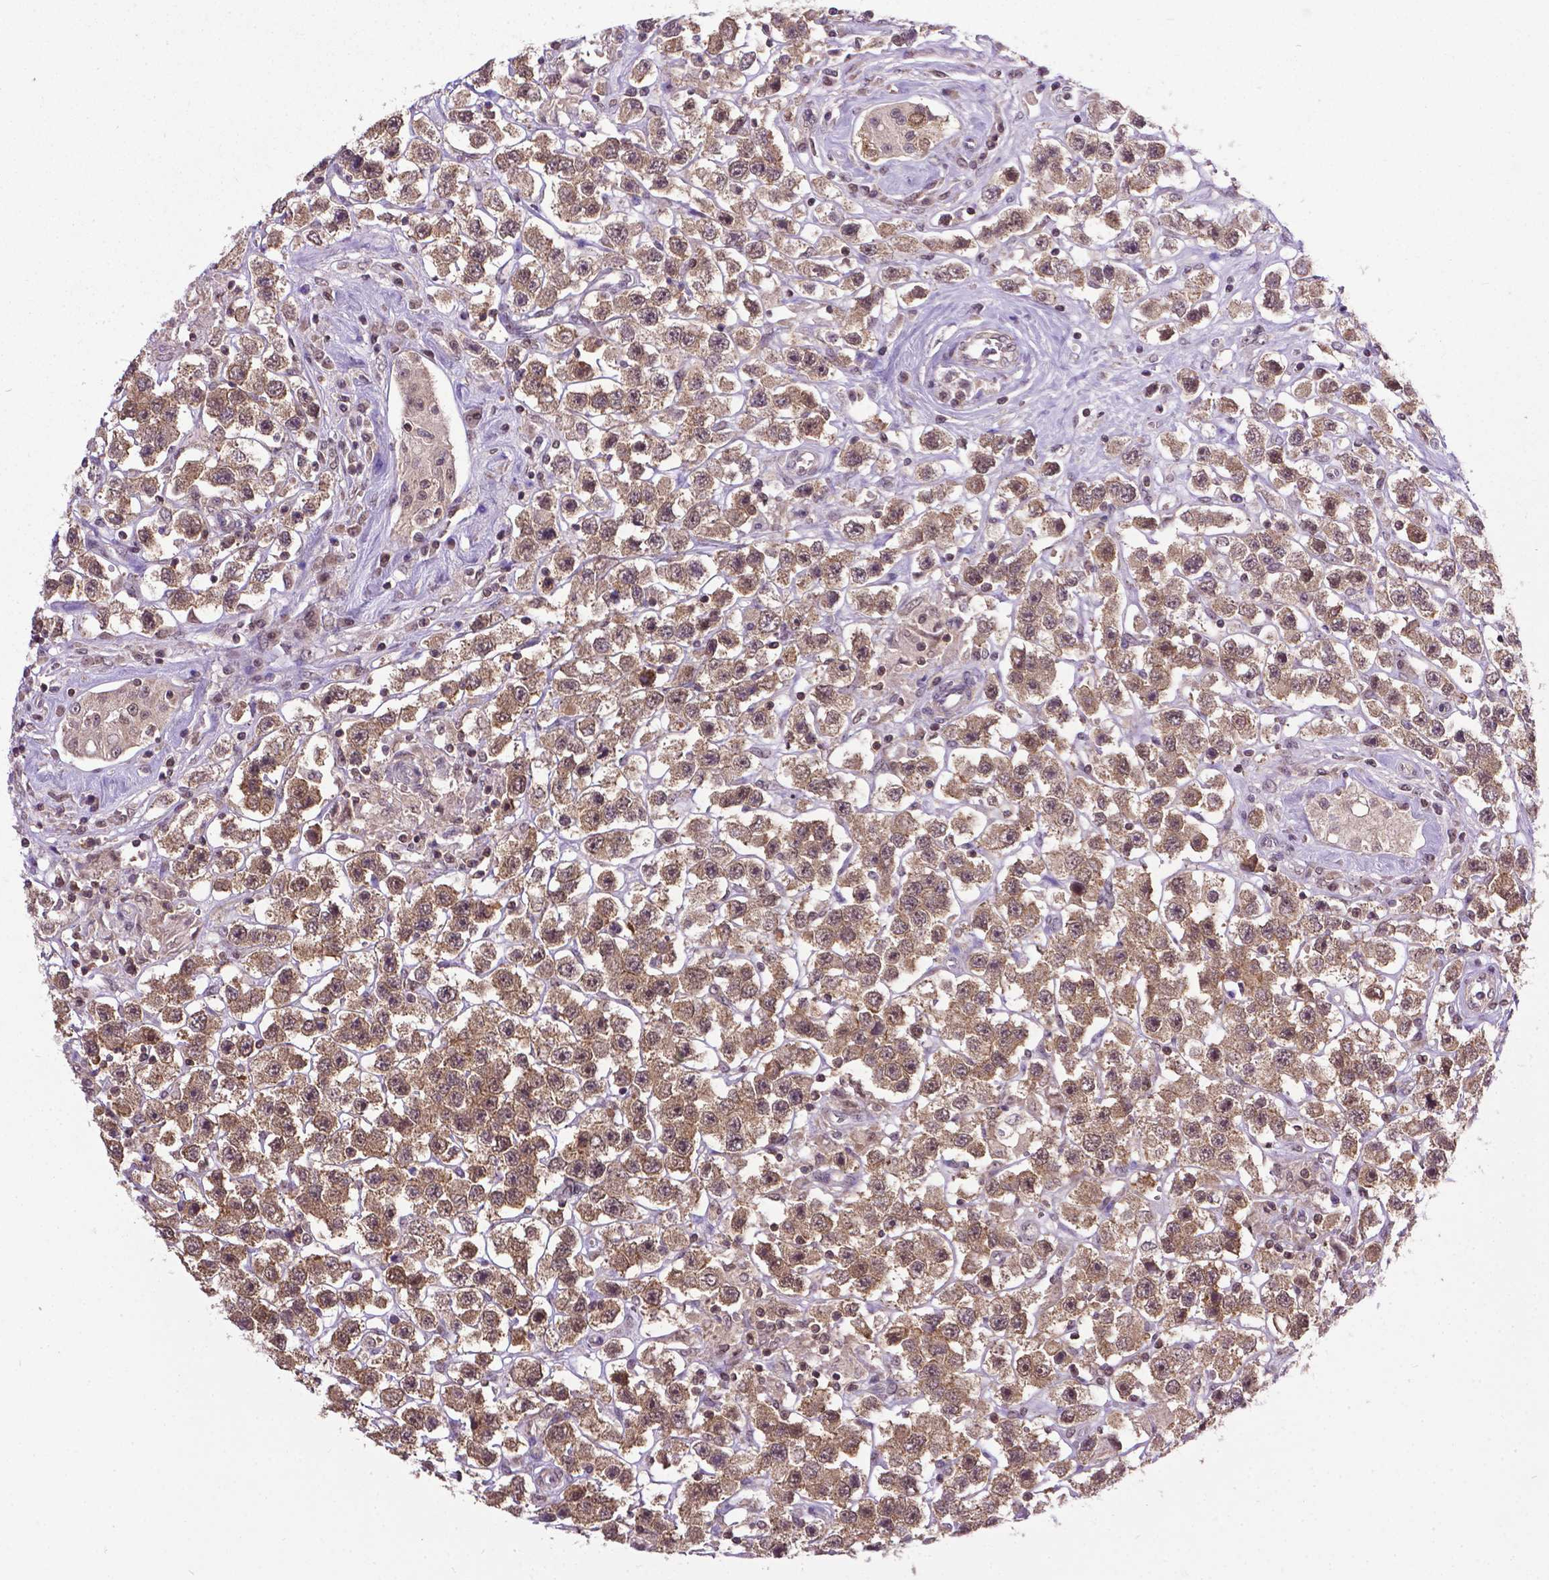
{"staining": {"intensity": "moderate", "quantity": ">75%", "location": "cytoplasmic/membranous,nuclear"}, "tissue": "testis cancer", "cell_type": "Tumor cells", "image_type": "cancer", "snomed": [{"axis": "morphology", "description": "Seminoma, NOS"}, {"axis": "topography", "description": "Testis"}], "caption": "Seminoma (testis) stained with a brown dye reveals moderate cytoplasmic/membranous and nuclear positive positivity in about >75% of tumor cells.", "gene": "OTUB1", "patient": {"sex": "male", "age": 45}}